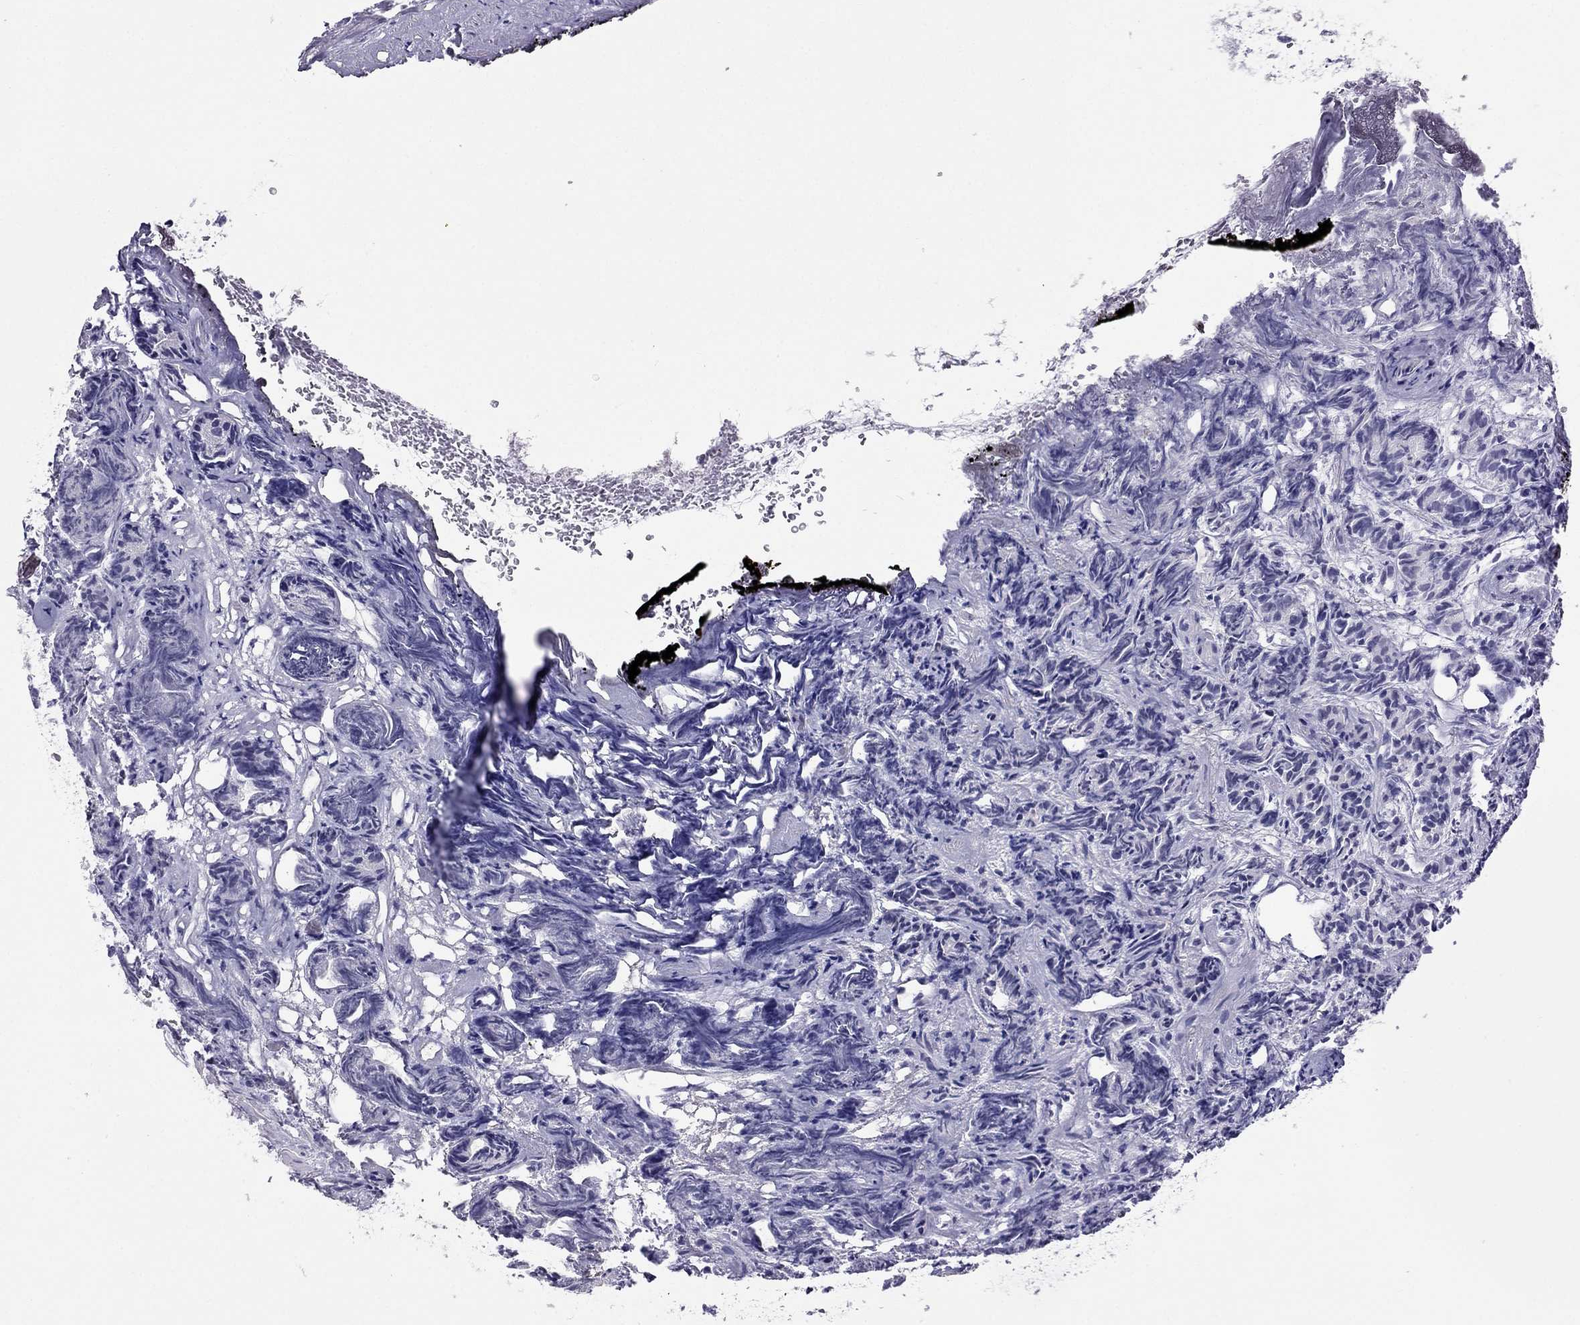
{"staining": {"intensity": "negative", "quantity": "none", "location": "none"}, "tissue": "prostate cancer", "cell_type": "Tumor cells", "image_type": "cancer", "snomed": [{"axis": "morphology", "description": "Adenocarcinoma, High grade"}, {"axis": "topography", "description": "Prostate"}], "caption": "IHC histopathology image of adenocarcinoma (high-grade) (prostate) stained for a protein (brown), which exhibits no expression in tumor cells.", "gene": "CROCC2", "patient": {"sex": "male", "age": 84}}